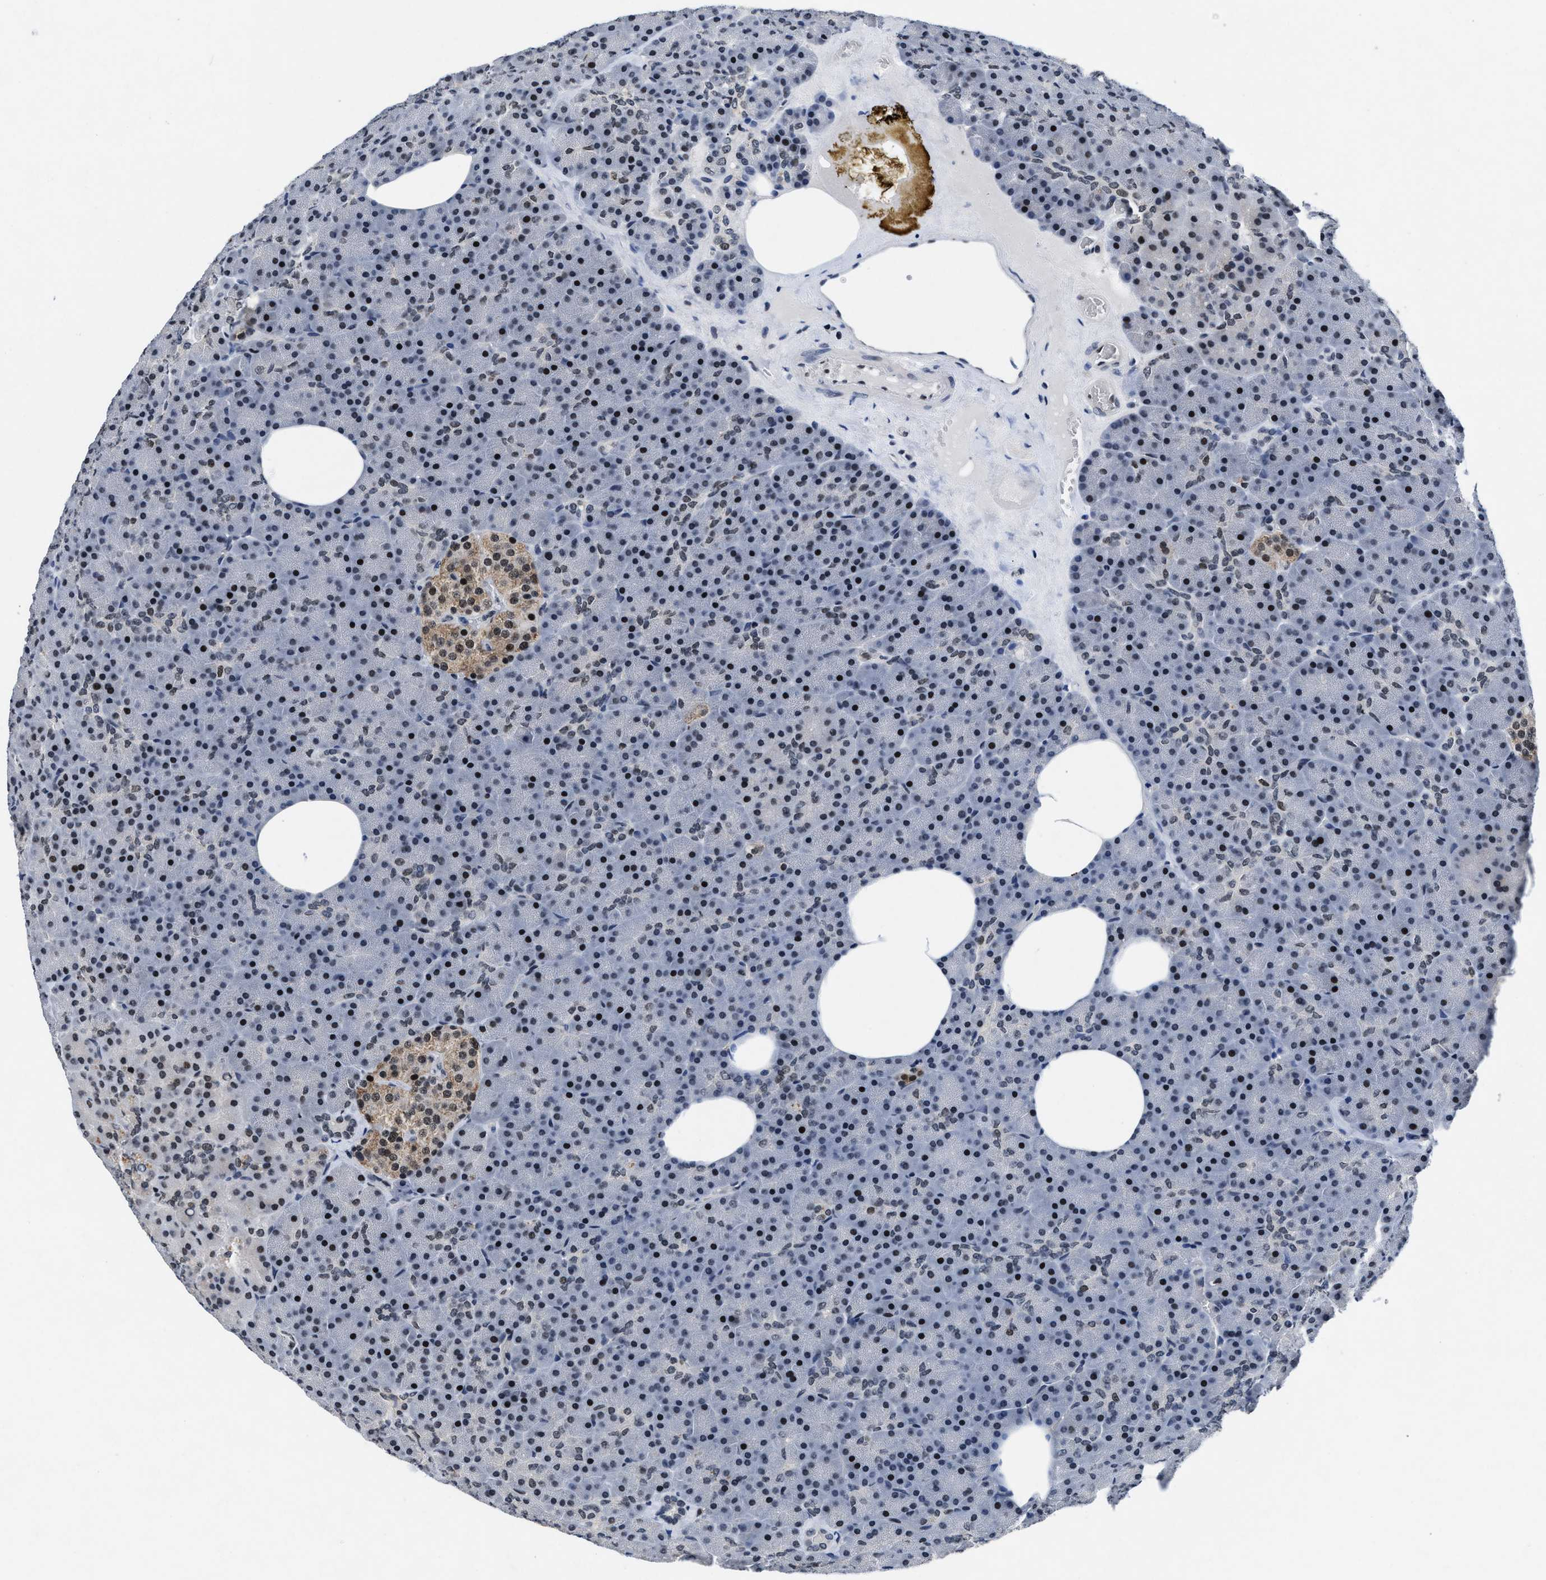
{"staining": {"intensity": "moderate", "quantity": "25%-75%", "location": "nuclear"}, "tissue": "pancreas", "cell_type": "Exocrine glandular cells", "image_type": "normal", "snomed": [{"axis": "morphology", "description": "Normal tissue, NOS"}, {"axis": "morphology", "description": "Carcinoid, malignant, NOS"}, {"axis": "topography", "description": "Pancreas"}], "caption": "Immunohistochemistry (IHC) staining of benign pancreas, which displays medium levels of moderate nuclear positivity in about 25%-75% of exocrine glandular cells indicating moderate nuclear protein positivity. The staining was performed using DAB (3,3'-diaminobenzidine) (brown) for protein detection and nuclei were counterstained in hematoxylin (blue).", "gene": "WDR81", "patient": {"sex": "female", "age": 35}}